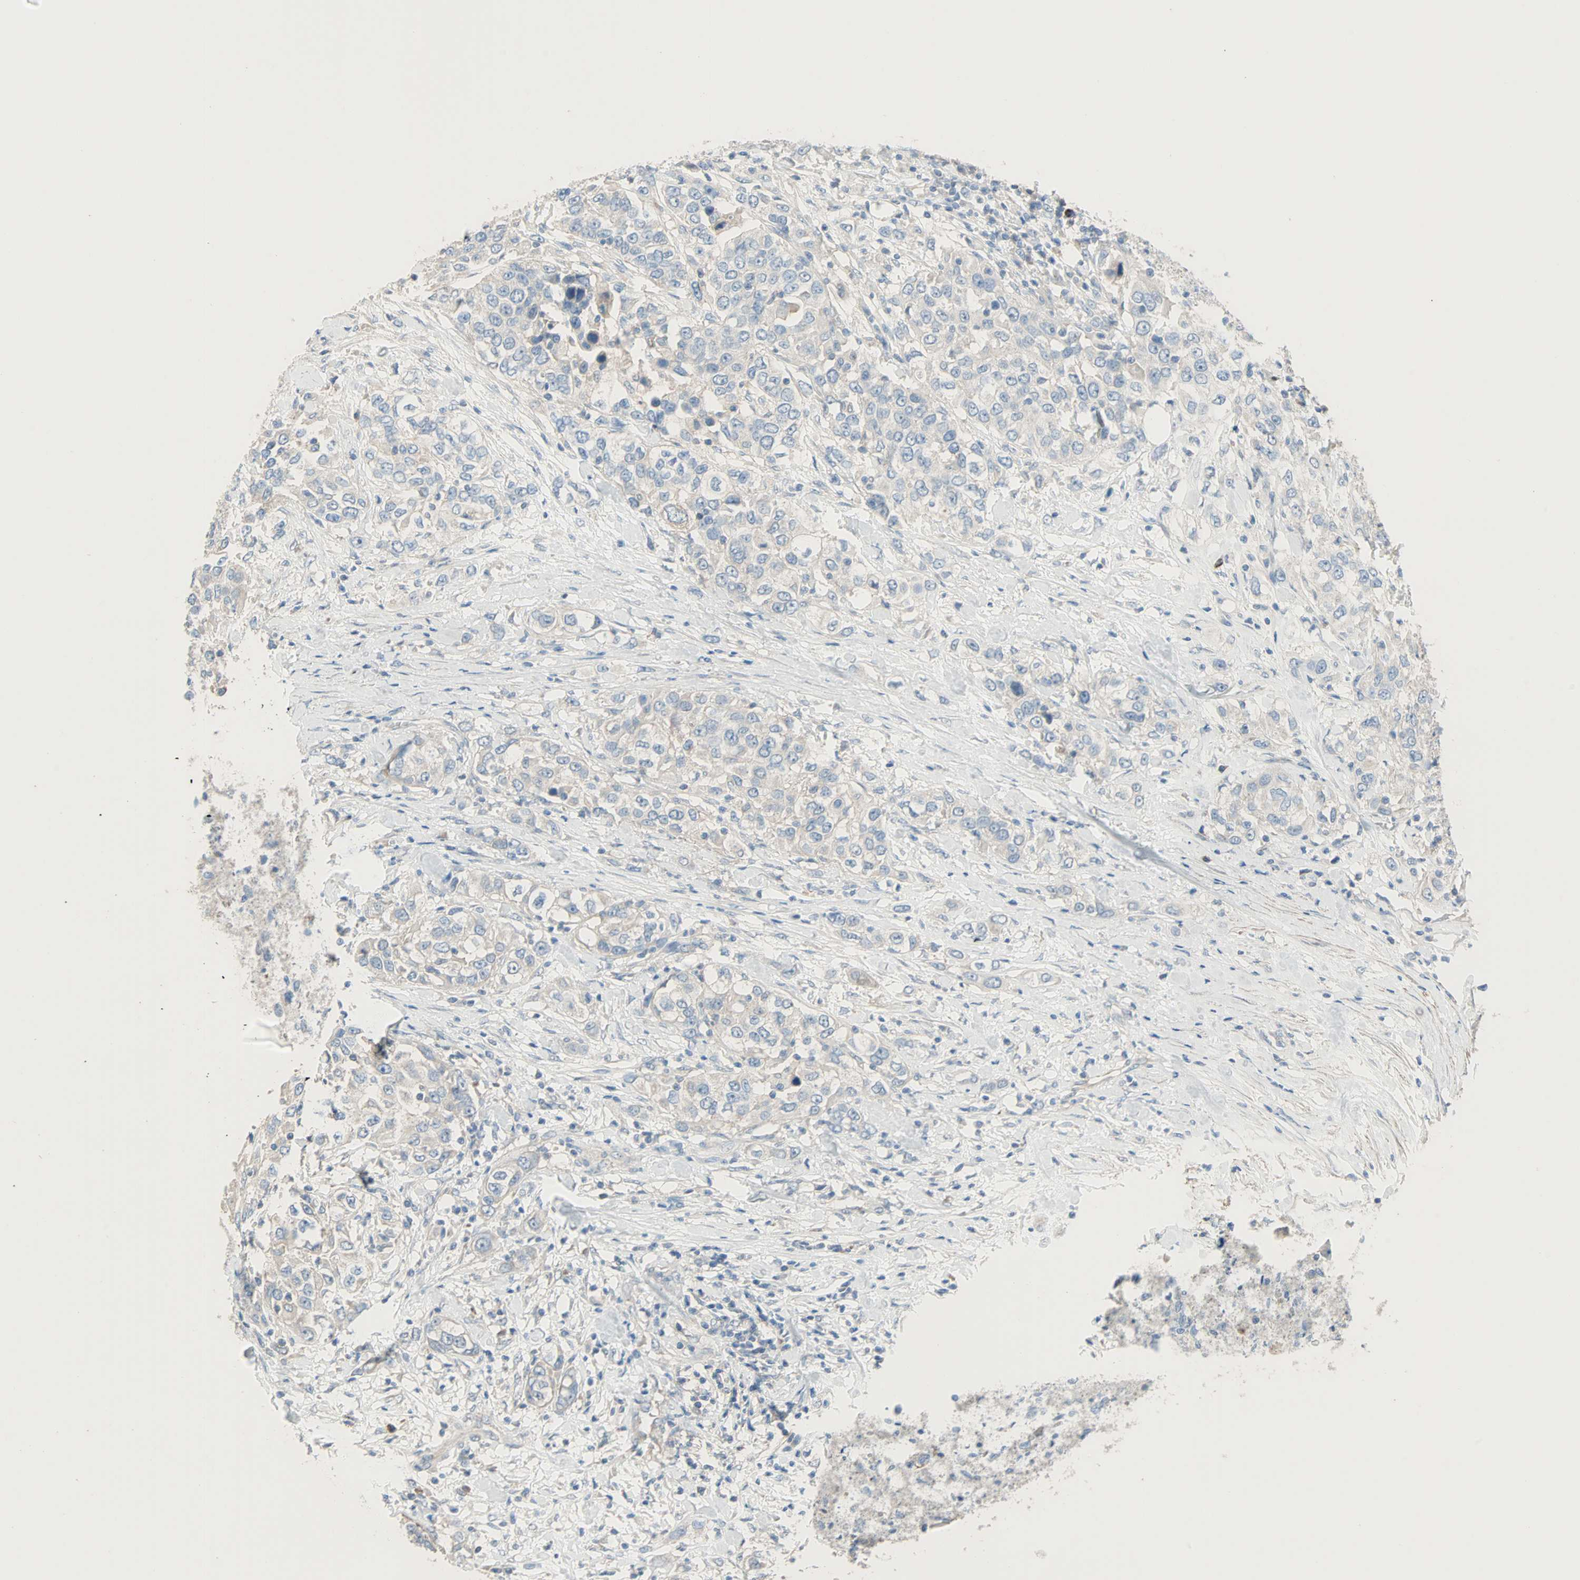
{"staining": {"intensity": "negative", "quantity": "none", "location": "none"}, "tissue": "urothelial cancer", "cell_type": "Tumor cells", "image_type": "cancer", "snomed": [{"axis": "morphology", "description": "Urothelial carcinoma, High grade"}, {"axis": "topography", "description": "Urinary bladder"}], "caption": "Photomicrograph shows no protein positivity in tumor cells of urothelial cancer tissue.", "gene": "ACVRL1", "patient": {"sex": "female", "age": 80}}